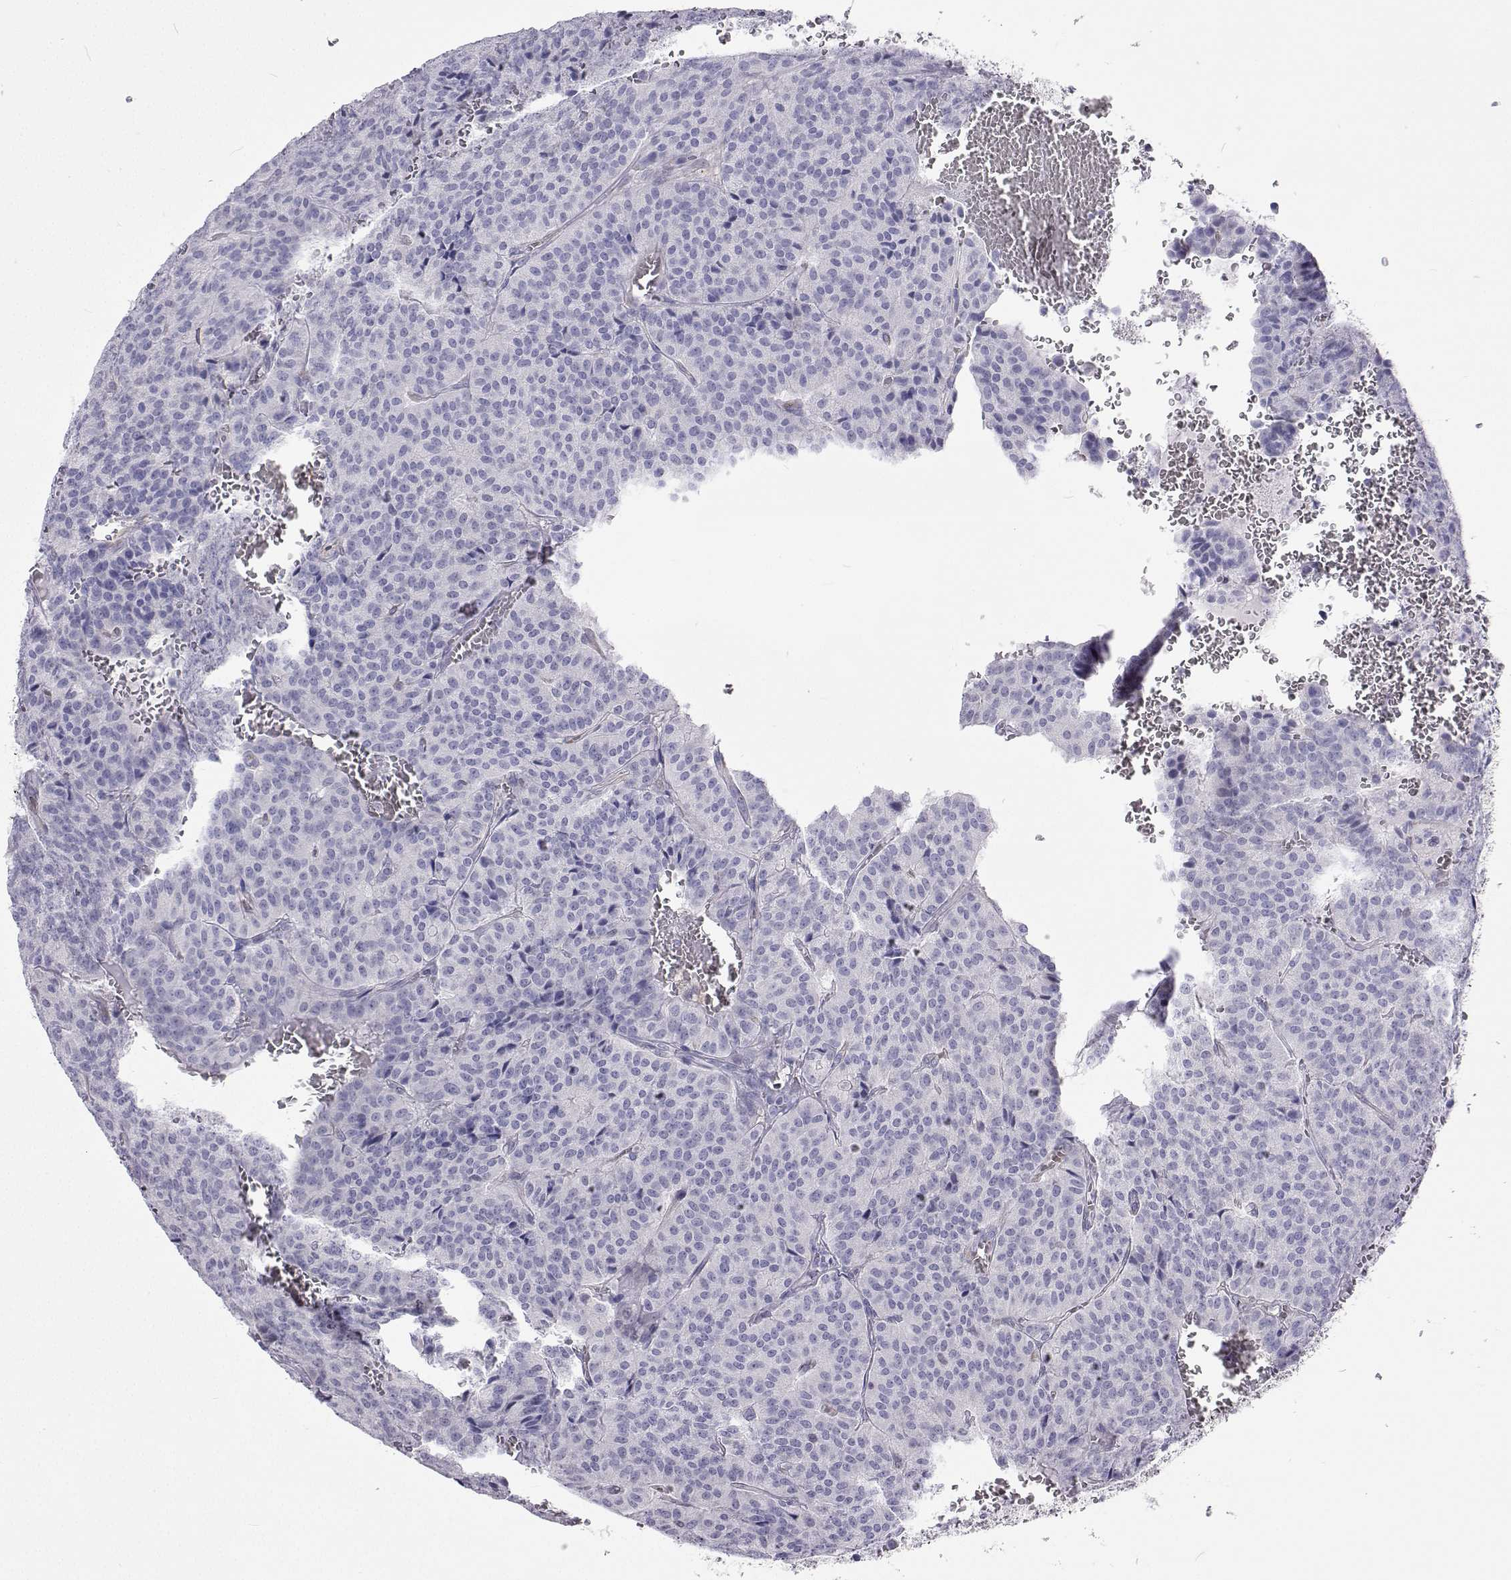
{"staining": {"intensity": "negative", "quantity": "none", "location": "none"}, "tissue": "carcinoid", "cell_type": "Tumor cells", "image_type": "cancer", "snomed": [{"axis": "morphology", "description": "Carcinoid, malignant, NOS"}, {"axis": "topography", "description": "Lung"}], "caption": "Immunohistochemistry (IHC) of human carcinoid (malignant) shows no positivity in tumor cells. Brightfield microscopy of immunohistochemistry (IHC) stained with DAB (3,3'-diaminobenzidine) (brown) and hematoxylin (blue), captured at high magnification.", "gene": "GALM", "patient": {"sex": "male", "age": 70}}